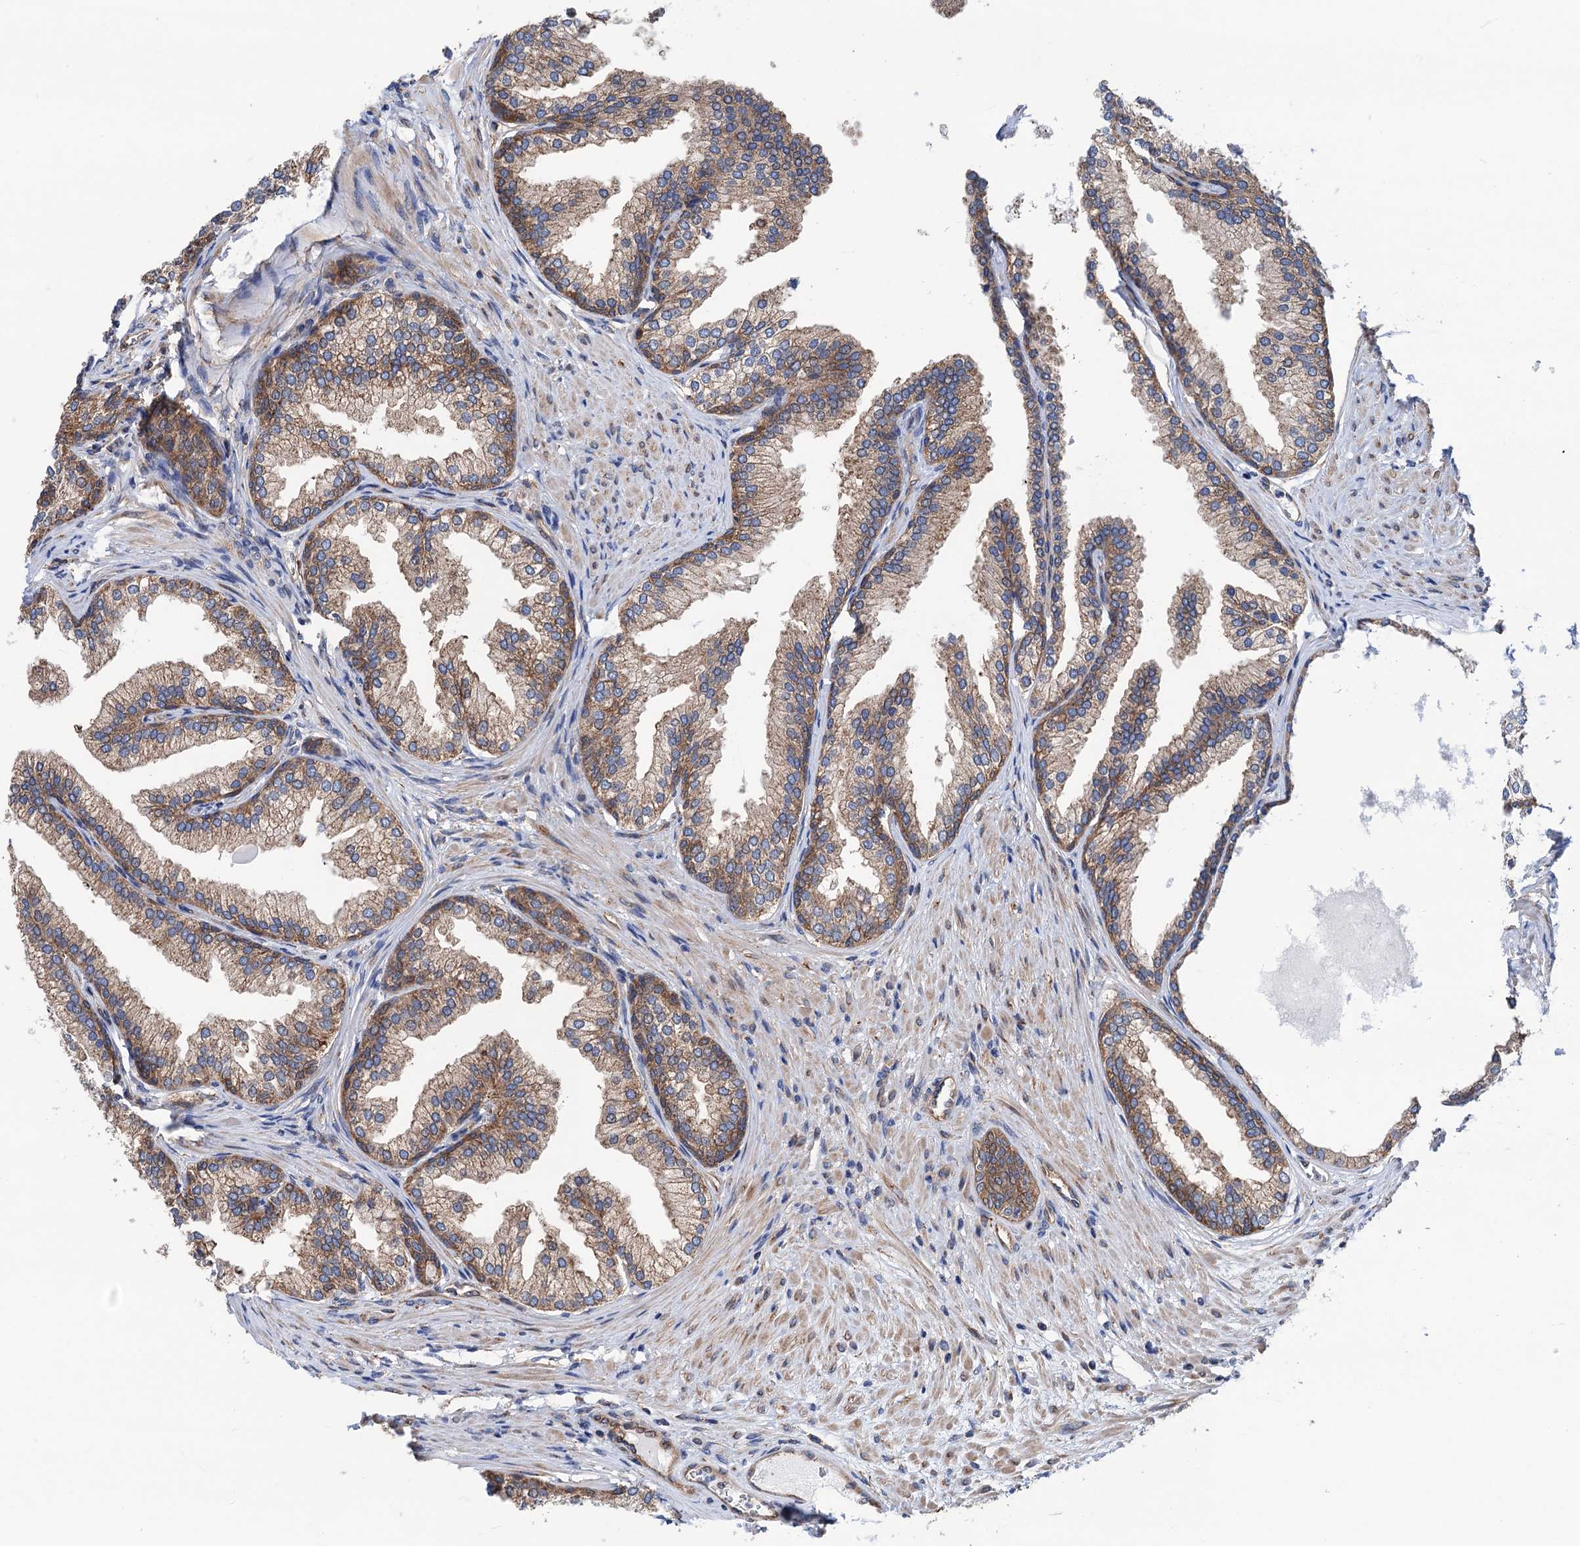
{"staining": {"intensity": "moderate", "quantity": ">75%", "location": "cytoplasmic/membranous"}, "tissue": "prostate", "cell_type": "Glandular cells", "image_type": "normal", "snomed": [{"axis": "morphology", "description": "Normal tissue, NOS"}, {"axis": "topography", "description": "Prostate"}], "caption": "Immunohistochemistry (IHC) photomicrograph of unremarkable prostate: human prostate stained using IHC reveals medium levels of moderate protein expression localized specifically in the cytoplasmic/membranous of glandular cells, appearing as a cytoplasmic/membranous brown color.", "gene": "SLC12A7", "patient": {"sex": "male", "age": 76}}